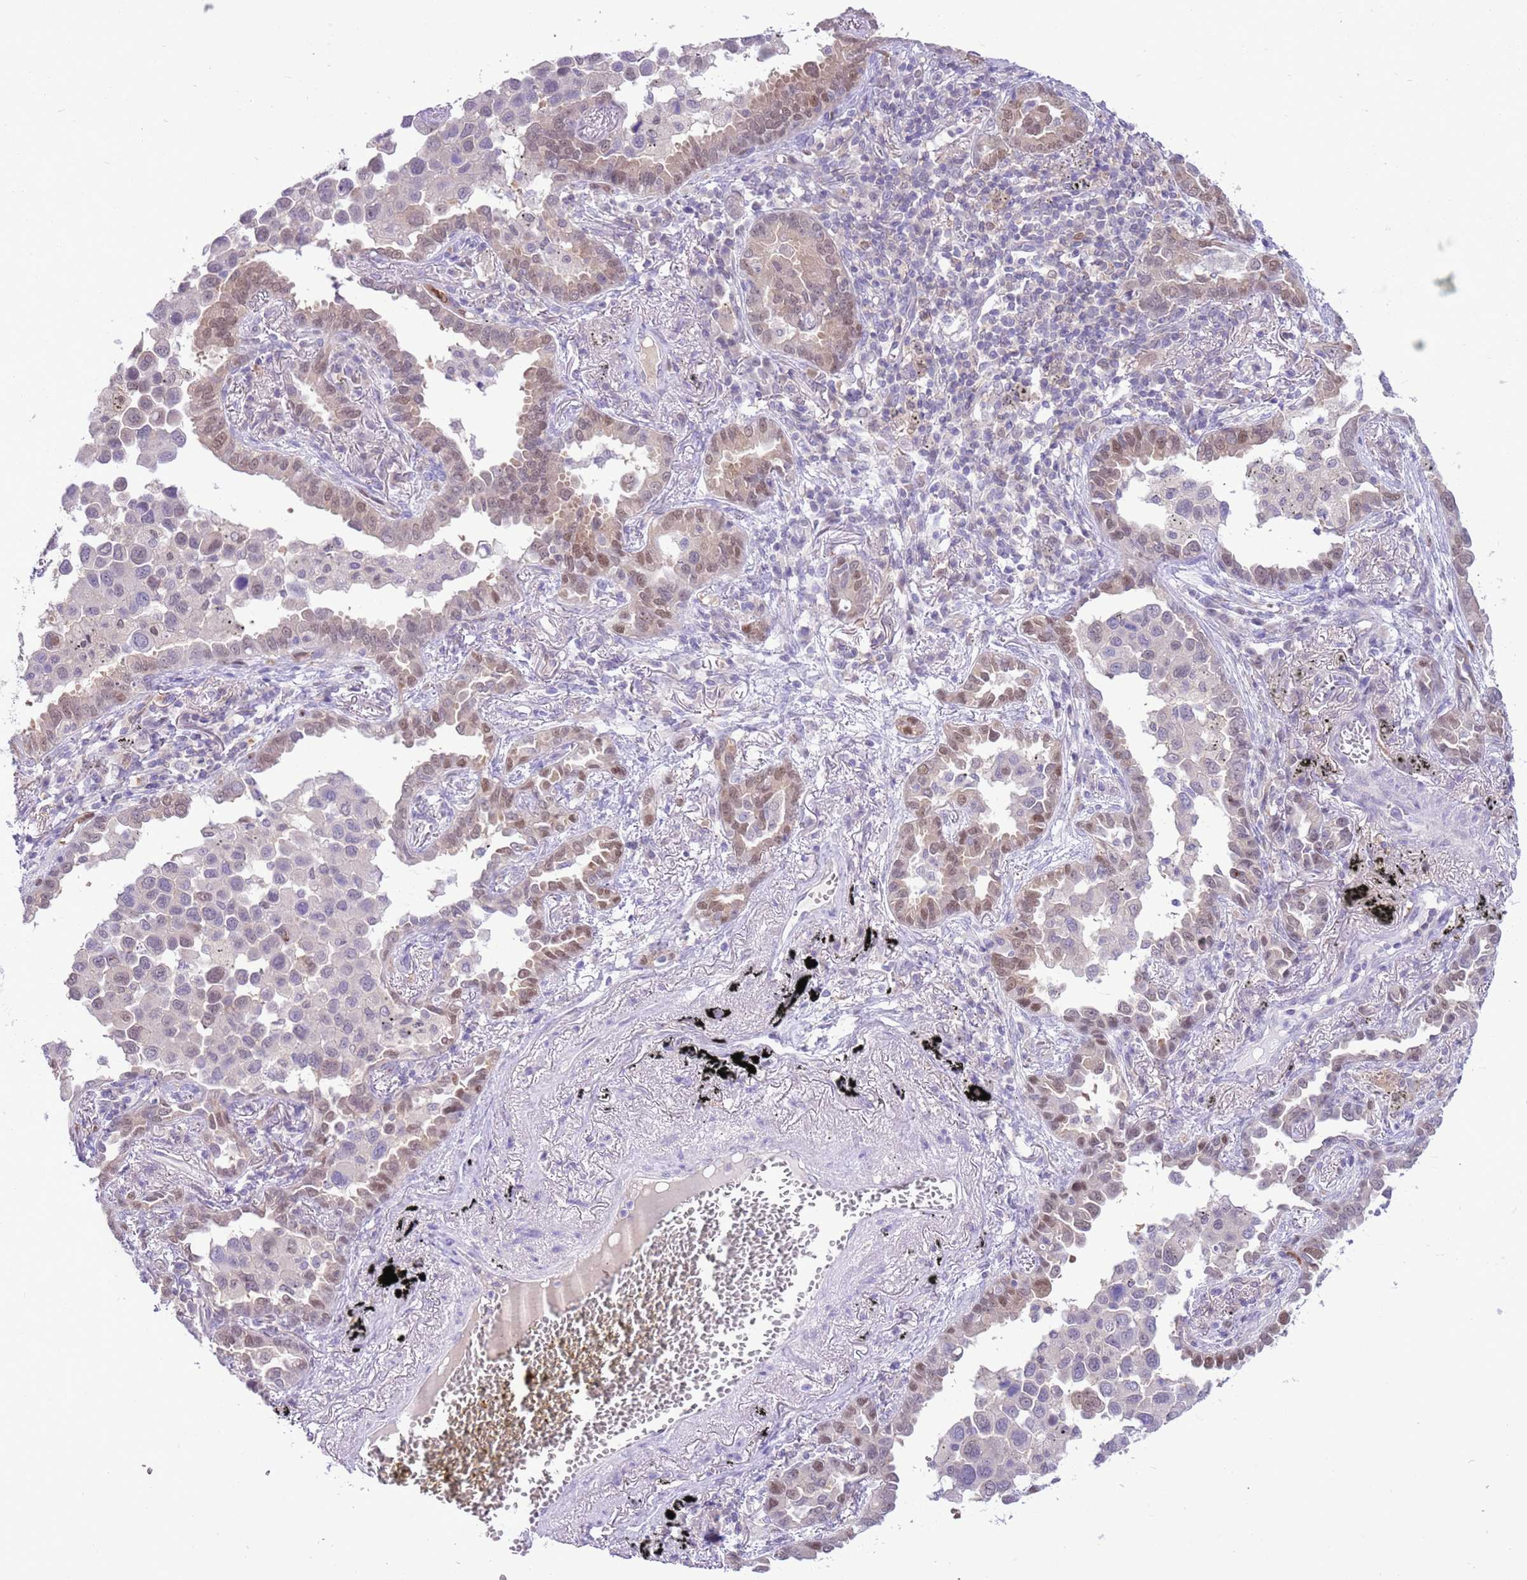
{"staining": {"intensity": "weak", "quantity": "25%-75%", "location": "nuclear"}, "tissue": "lung cancer", "cell_type": "Tumor cells", "image_type": "cancer", "snomed": [{"axis": "morphology", "description": "Adenocarcinoma, NOS"}, {"axis": "topography", "description": "Lung"}], "caption": "Adenocarcinoma (lung) stained for a protein (brown) displays weak nuclear positive expression in about 25%-75% of tumor cells.", "gene": "DDI2", "patient": {"sex": "male", "age": 67}}